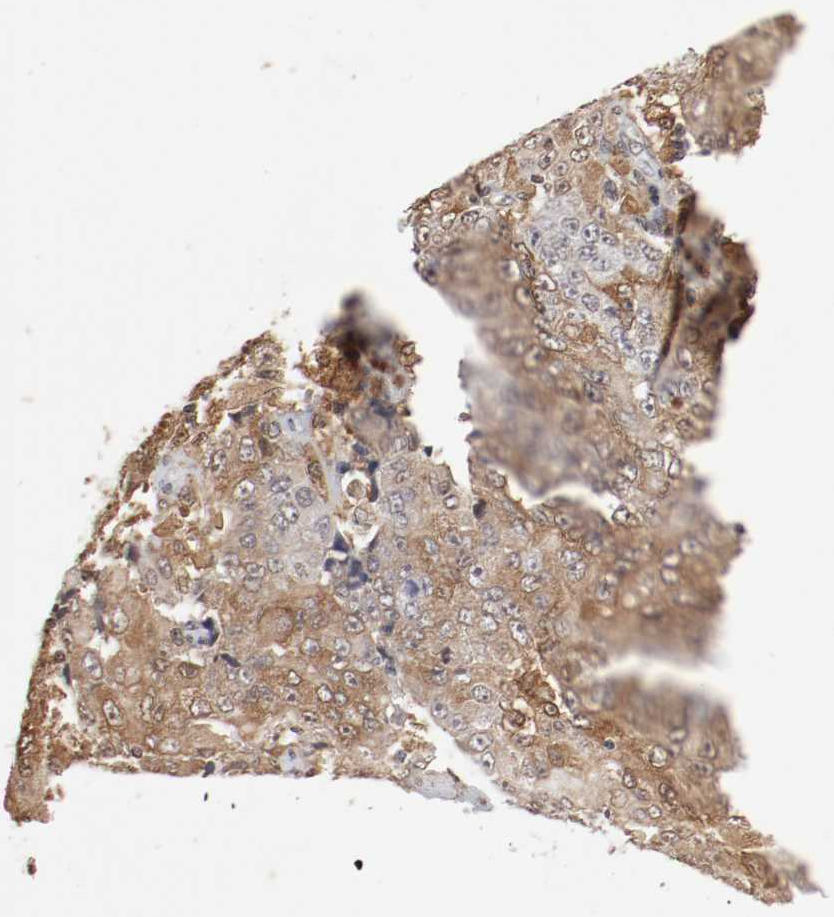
{"staining": {"intensity": "moderate", "quantity": ">75%", "location": "cytoplasmic/membranous"}, "tissue": "ovarian cancer", "cell_type": "Tumor cells", "image_type": "cancer", "snomed": [{"axis": "morphology", "description": "Carcinoma, endometroid"}, {"axis": "topography", "description": "Ovary"}], "caption": "The photomicrograph exhibits immunohistochemical staining of endometroid carcinoma (ovarian). There is moderate cytoplasmic/membranous staining is appreciated in about >75% of tumor cells.", "gene": "WASL", "patient": {"sex": "female", "age": 42}}